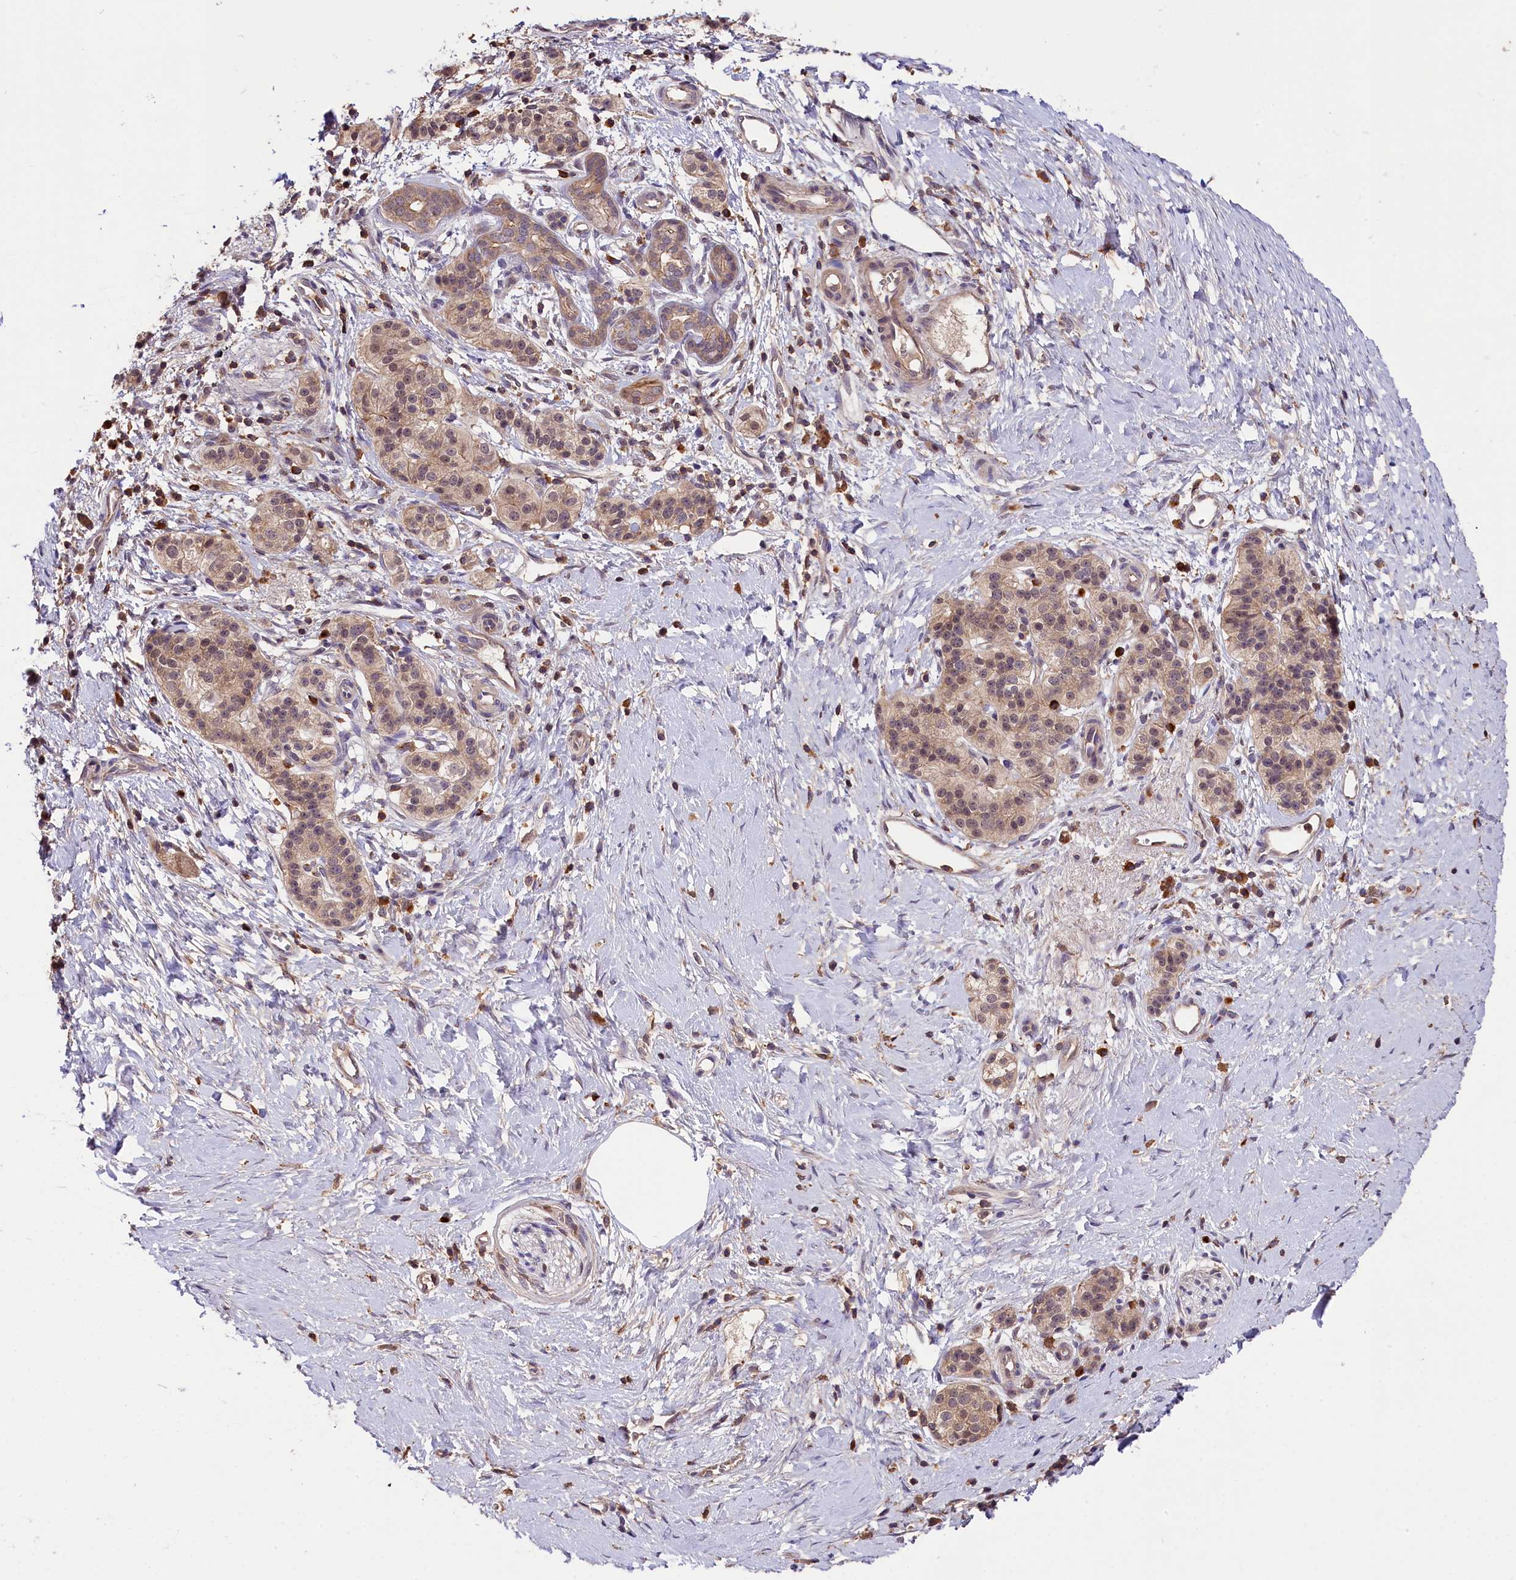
{"staining": {"intensity": "weak", "quantity": ">75%", "location": "cytoplasmic/membranous"}, "tissue": "pancreatic cancer", "cell_type": "Tumor cells", "image_type": "cancer", "snomed": [{"axis": "morphology", "description": "Adenocarcinoma, NOS"}, {"axis": "topography", "description": "Pancreas"}], "caption": "Immunohistochemistry (IHC) staining of pancreatic cancer, which exhibits low levels of weak cytoplasmic/membranous positivity in approximately >75% of tumor cells indicating weak cytoplasmic/membranous protein staining. The staining was performed using DAB (brown) for protein detection and nuclei were counterstained in hematoxylin (blue).", "gene": "SKIDA1", "patient": {"sex": "male", "age": 50}}